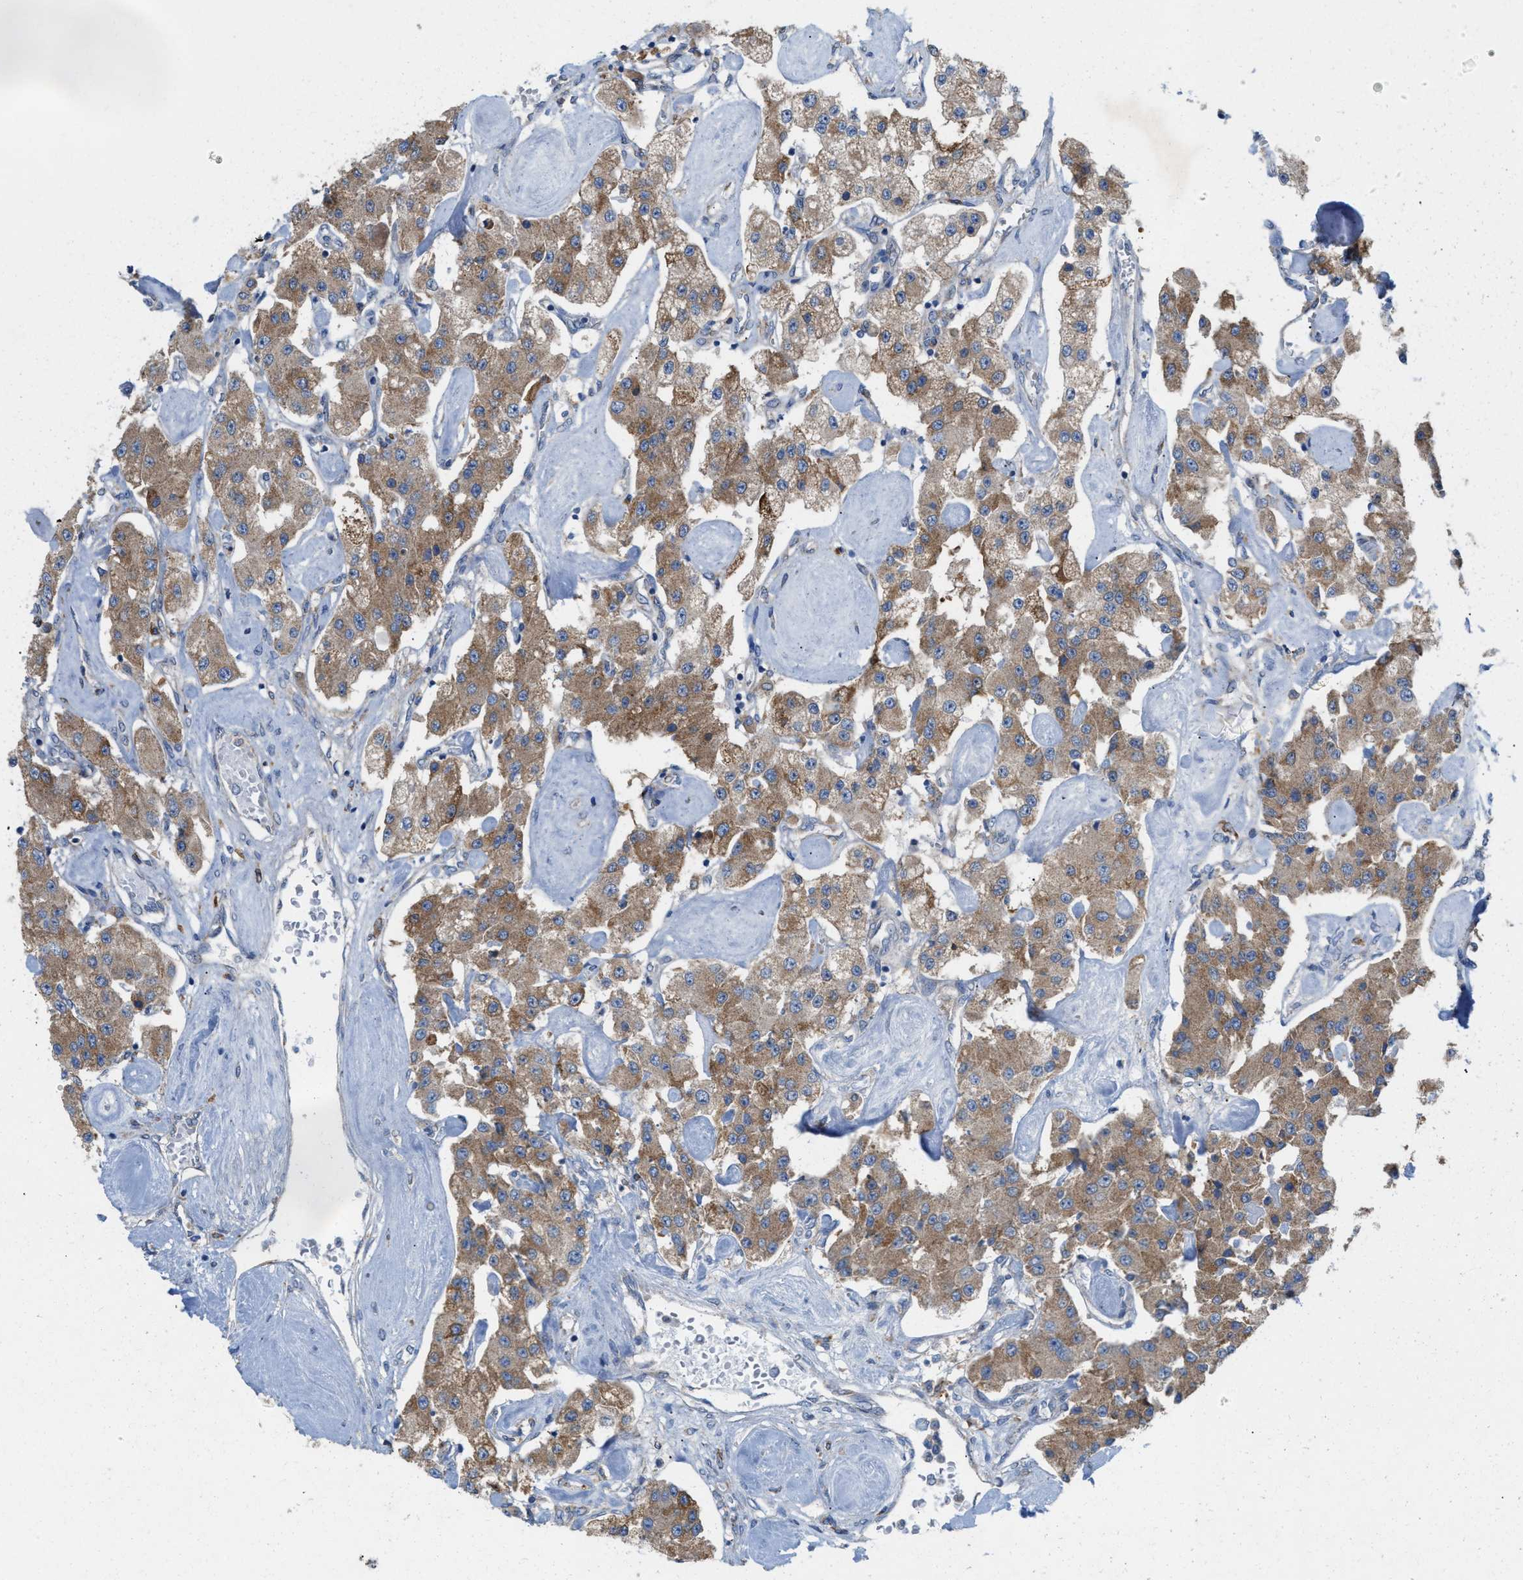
{"staining": {"intensity": "moderate", "quantity": ">75%", "location": "cytoplasmic/membranous"}, "tissue": "carcinoid", "cell_type": "Tumor cells", "image_type": "cancer", "snomed": [{"axis": "morphology", "description": "Carcinoid, malignant, NOS"}, {"axis": "topography", "description": "Pancreas"}], "caption": "This is a micrograph of IHC staining of carcinoid, which shows moderate positivity in the cytoplasmic/membranous of tumor cells.", "gene": "DYNC2I1", "patient": {"sex": "male", "age": 41}}